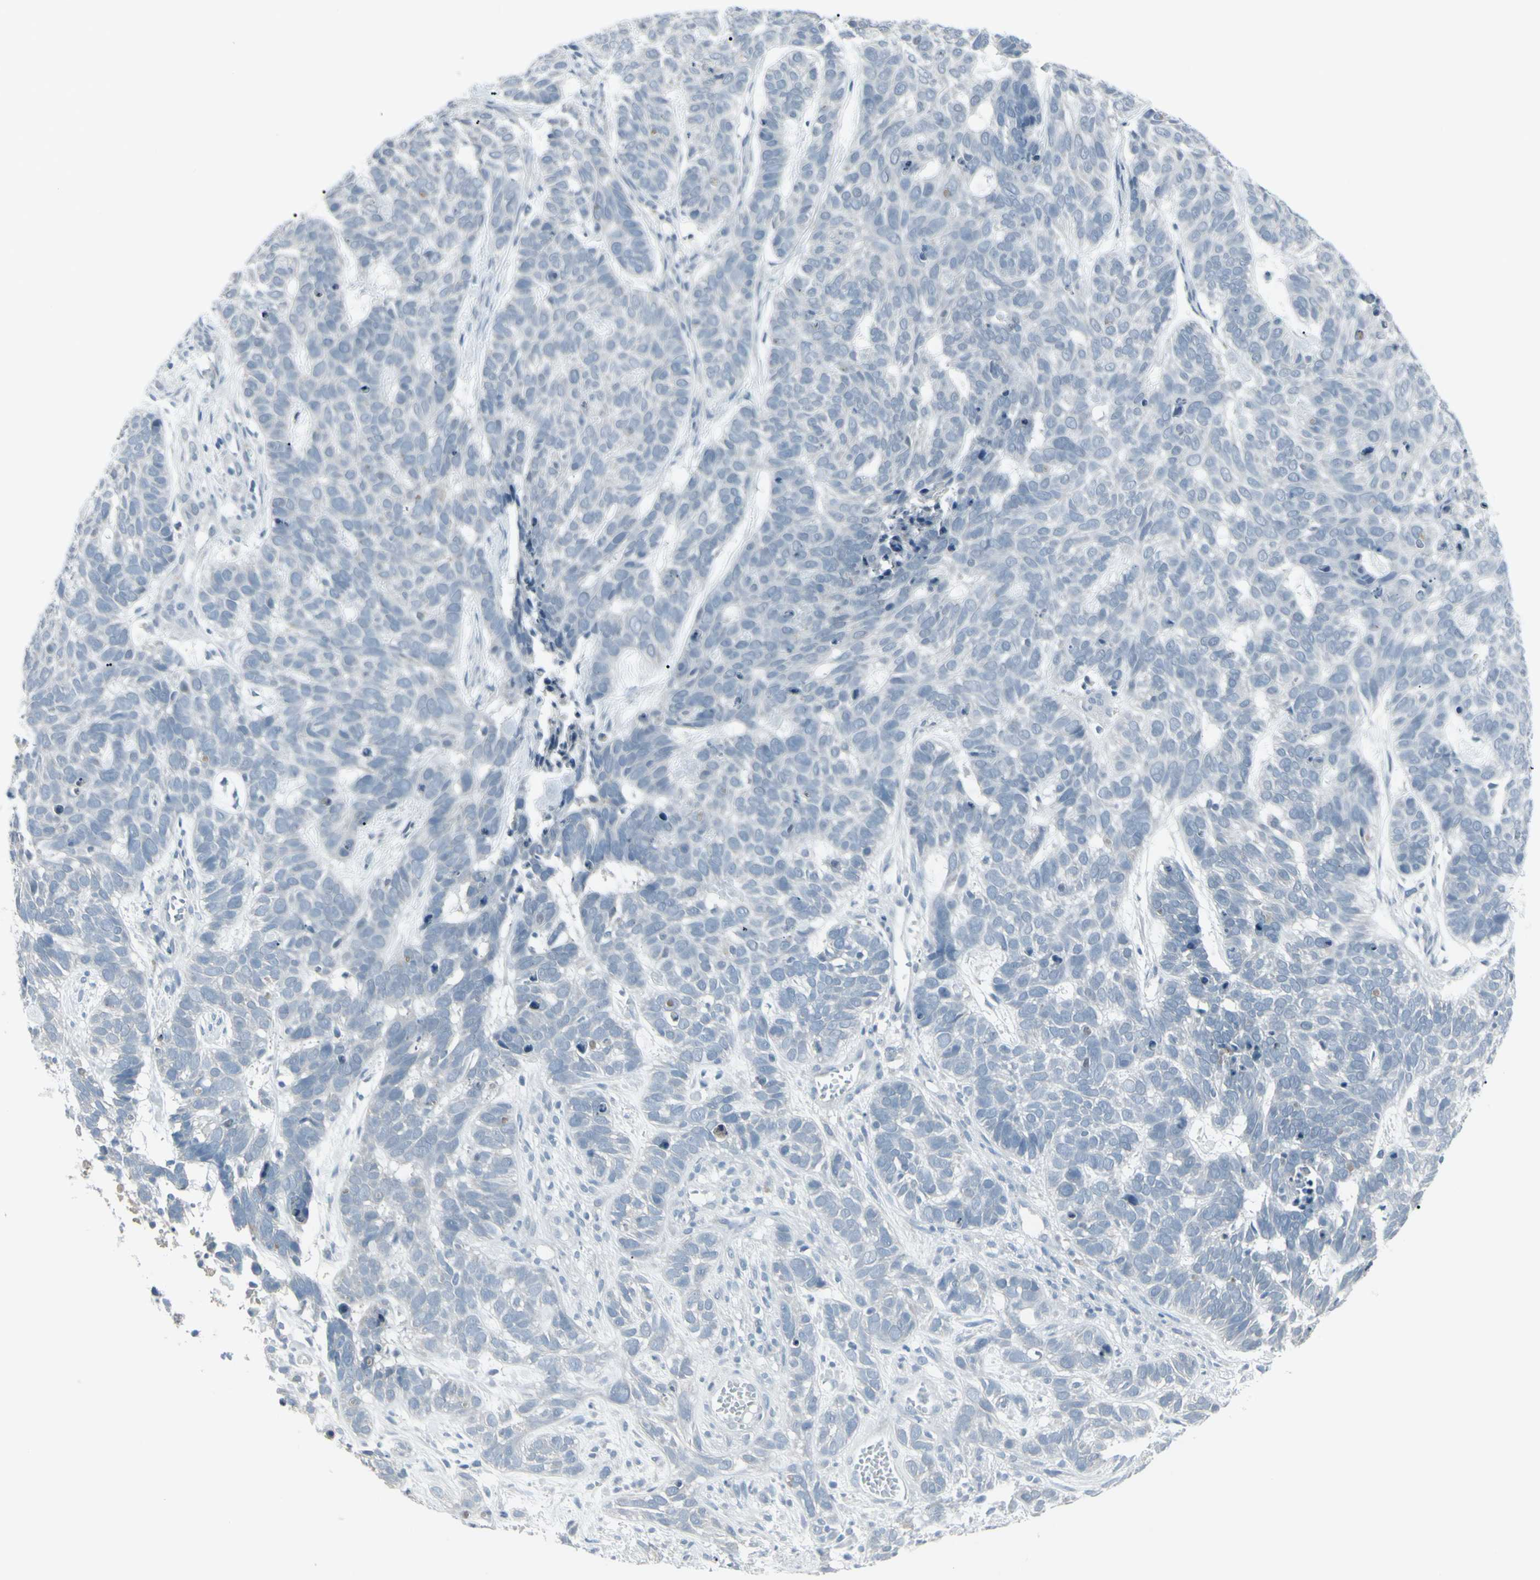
{"staining": {"intensity": "negative", "quantity": "none", "location": "none"}, "tissue": "skin cancer", "cell_type": "Tumor cells", "image_type": "cancer", "snomed": [{"axis": "morphology", "description": "Basal cell carcinoma"}, {"axis": "topography", "description": "Skin"}], "caption": "Basal cell carcinoma (skin) was stained to show a protein in brown. There is no significant expression in tumor cells.", "gene": "RAB3A", "patient": {"sex": "male", "age": 87}}